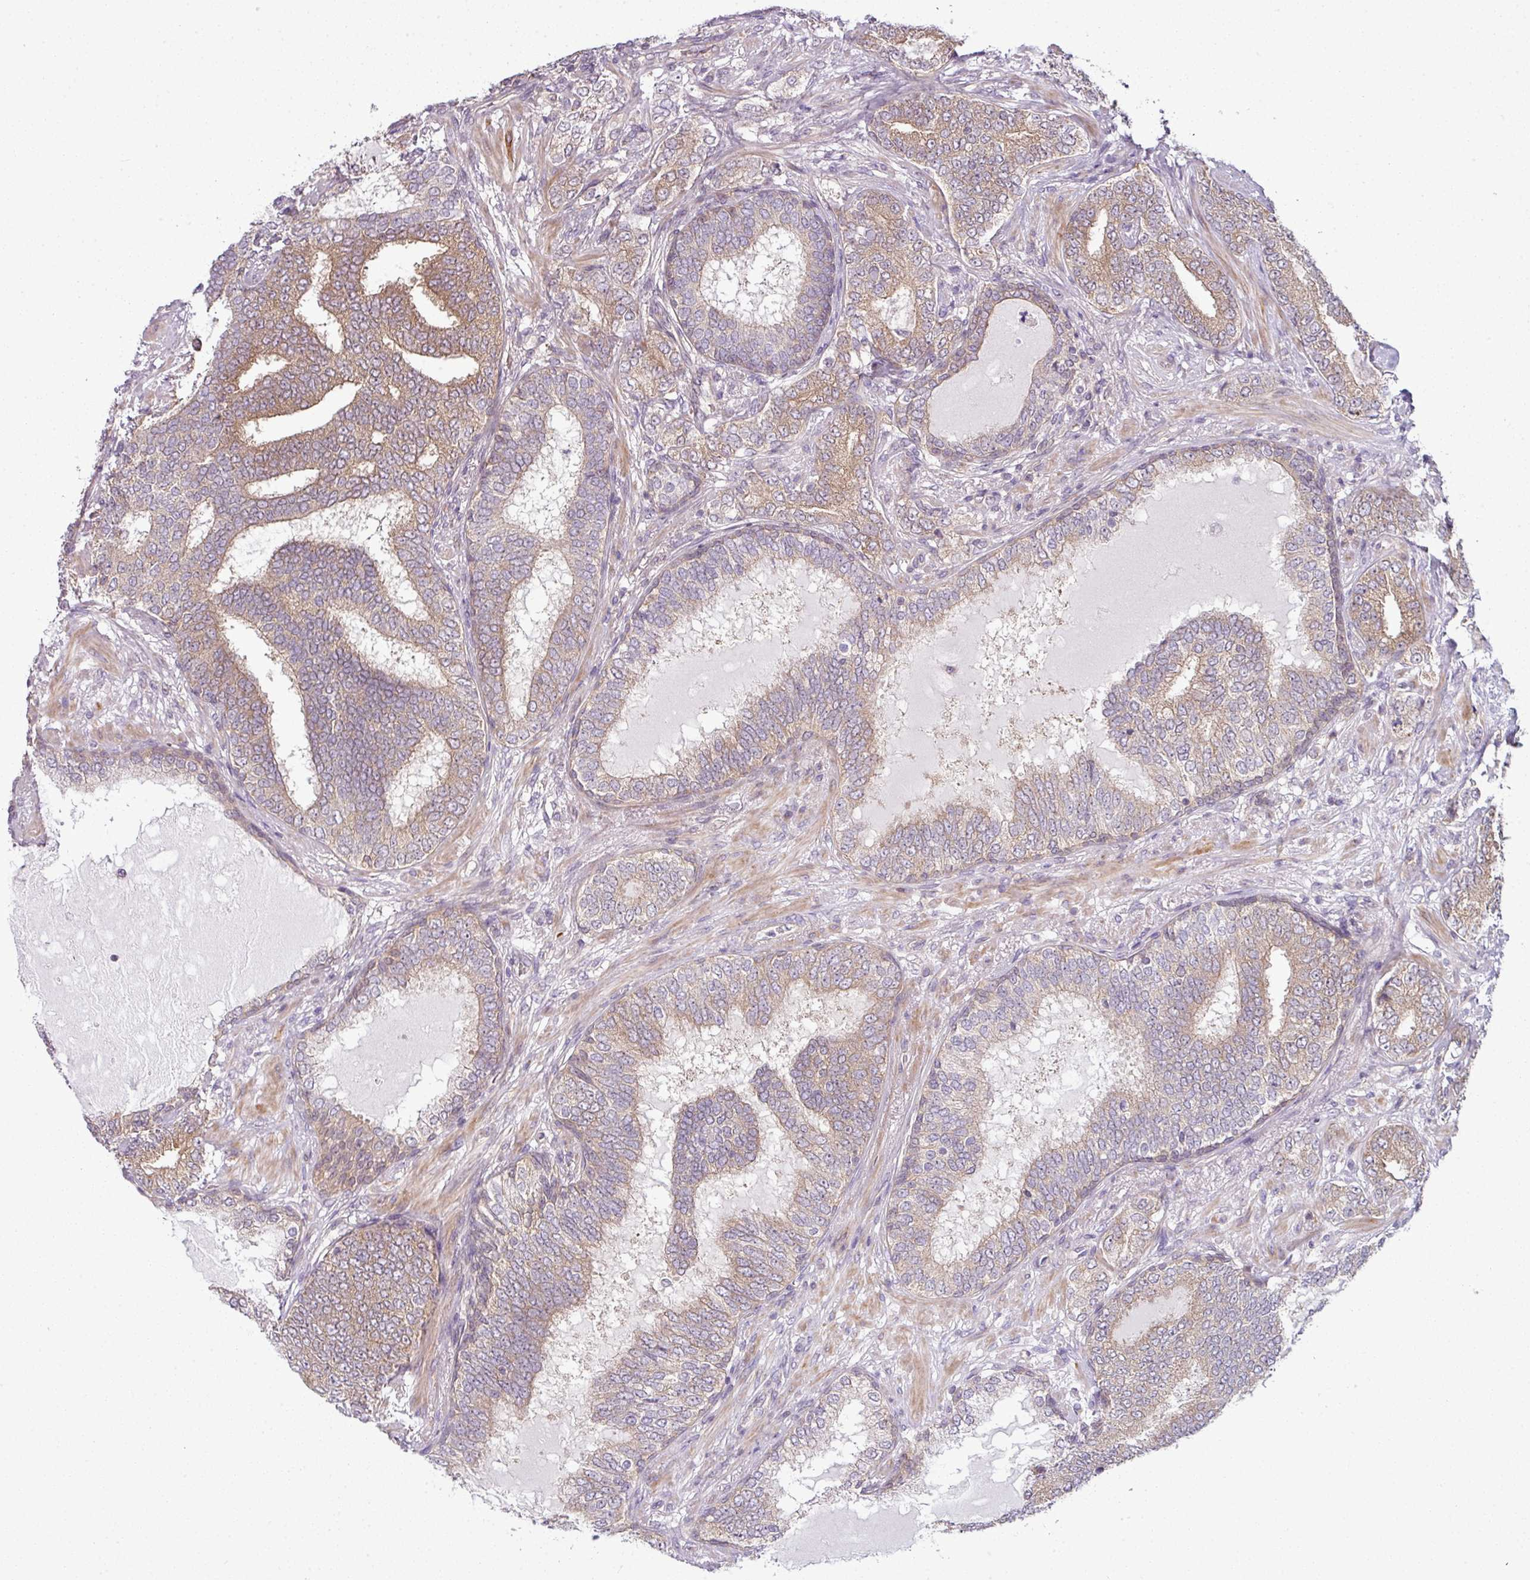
{"staining": {"intensity": "moderate", "quantity": ">75%", "location": "cytoplasmic/membranous"}, "tissue": "prostate cancer", "cell_type": "Tumor cells", "image_type": "cancer", "snomed": [{"axis": "morphology", "description": "Adenocarcinoma, High grade"}, {"axis": "topography", "description": "Prostate"}], "caption": "A medium amount of moderate cytoplasmic/membranous staining is identified in about >75% of tumor cells in prostate adenocarcinoma (high-grade) tissue.", "gene": "DERPC", "patient": {"sex": "male", "age": 72}}